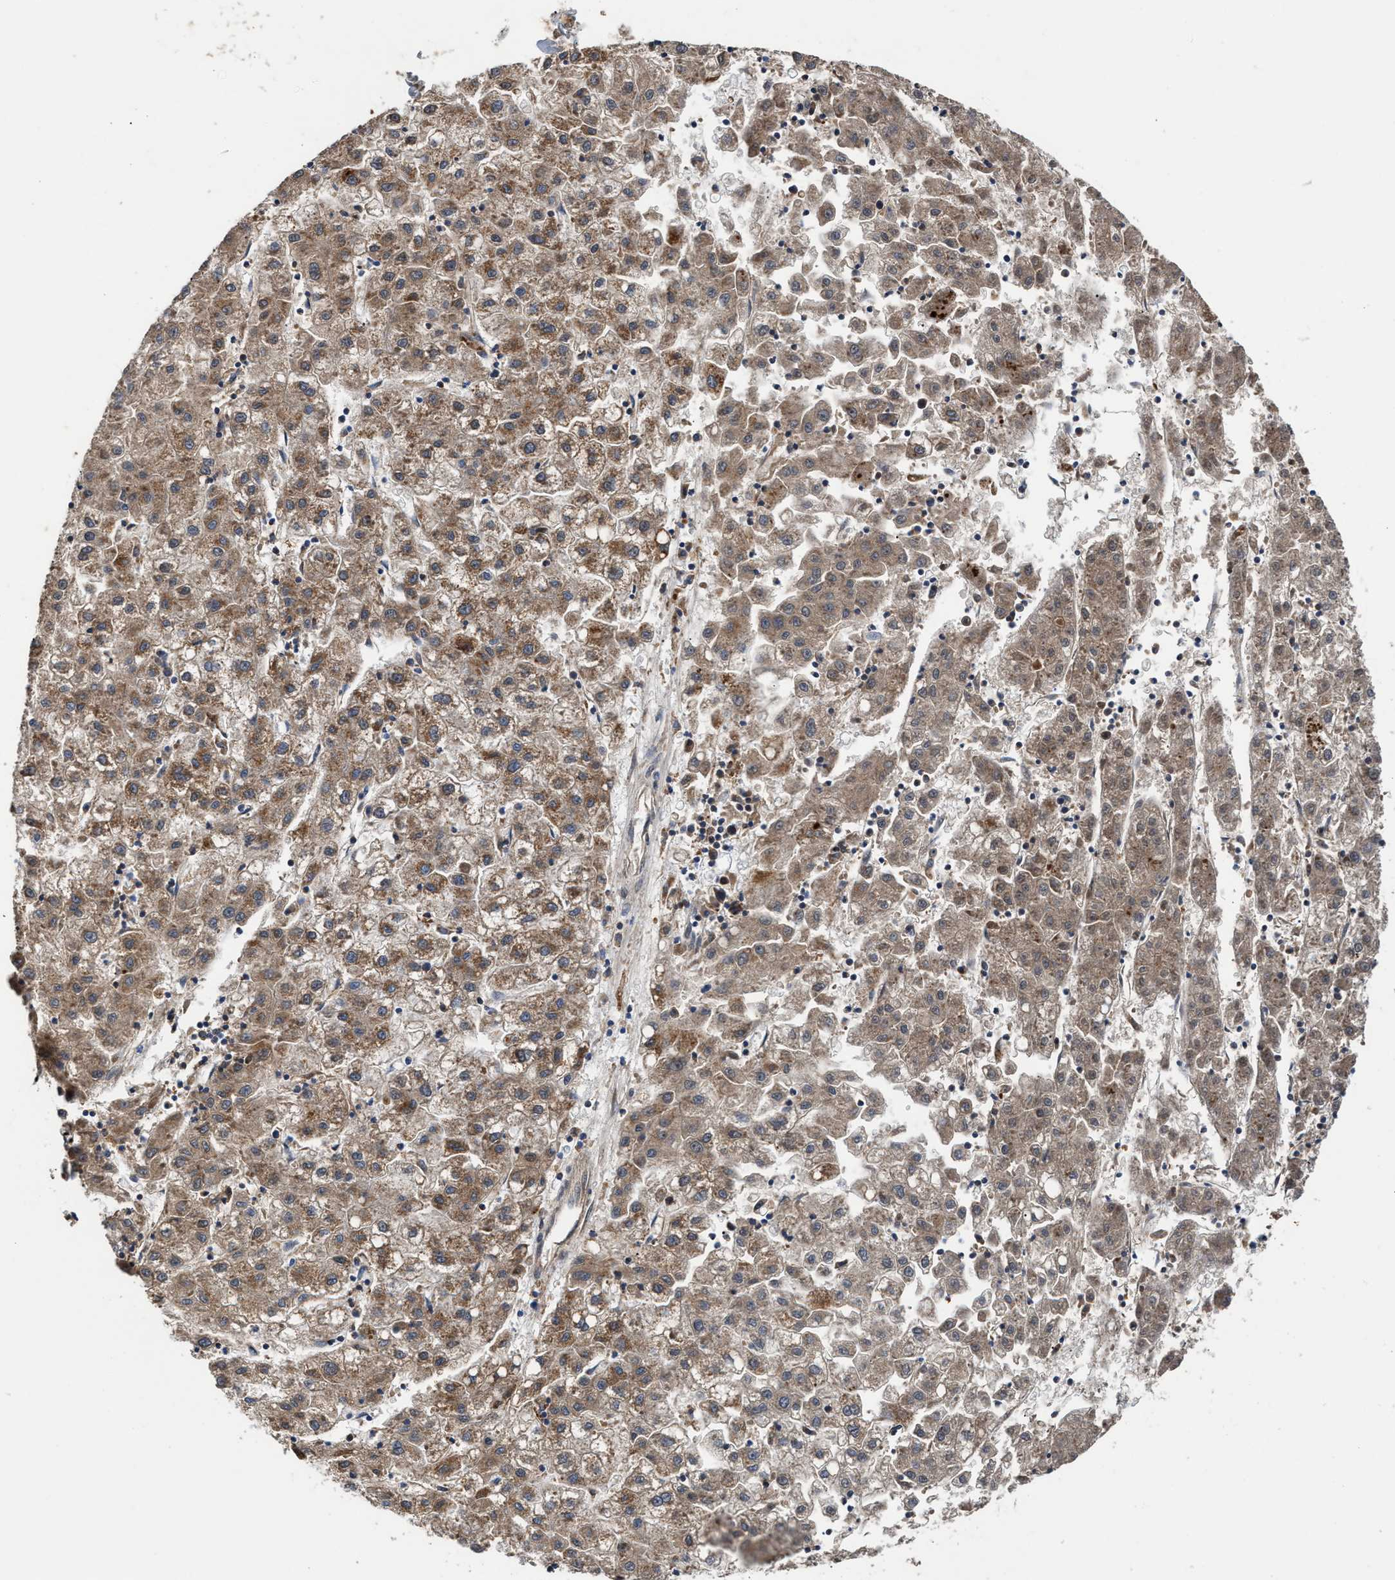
{"staining": {"intensity": "moderate", "quantity": ">75%", "location": "cytoplasmic/membranous"}, "tissue": "liver cancer", "cell_type": "Tumor cells", "image_type": "cancer", "snomed": [{"axis": "morphology", "description": "Carcinoma, Hepatocellular, NOS"}, {"axis": "topography", "description": "Liver"}], "caption": "Hepatocellular carcinoma (liver) tissue reveals moderate cytoplasmic/membranous staining in approximately >75% of tumor cells", "gene": "MECR", "patient": {"sex": "male", "age": 72}}